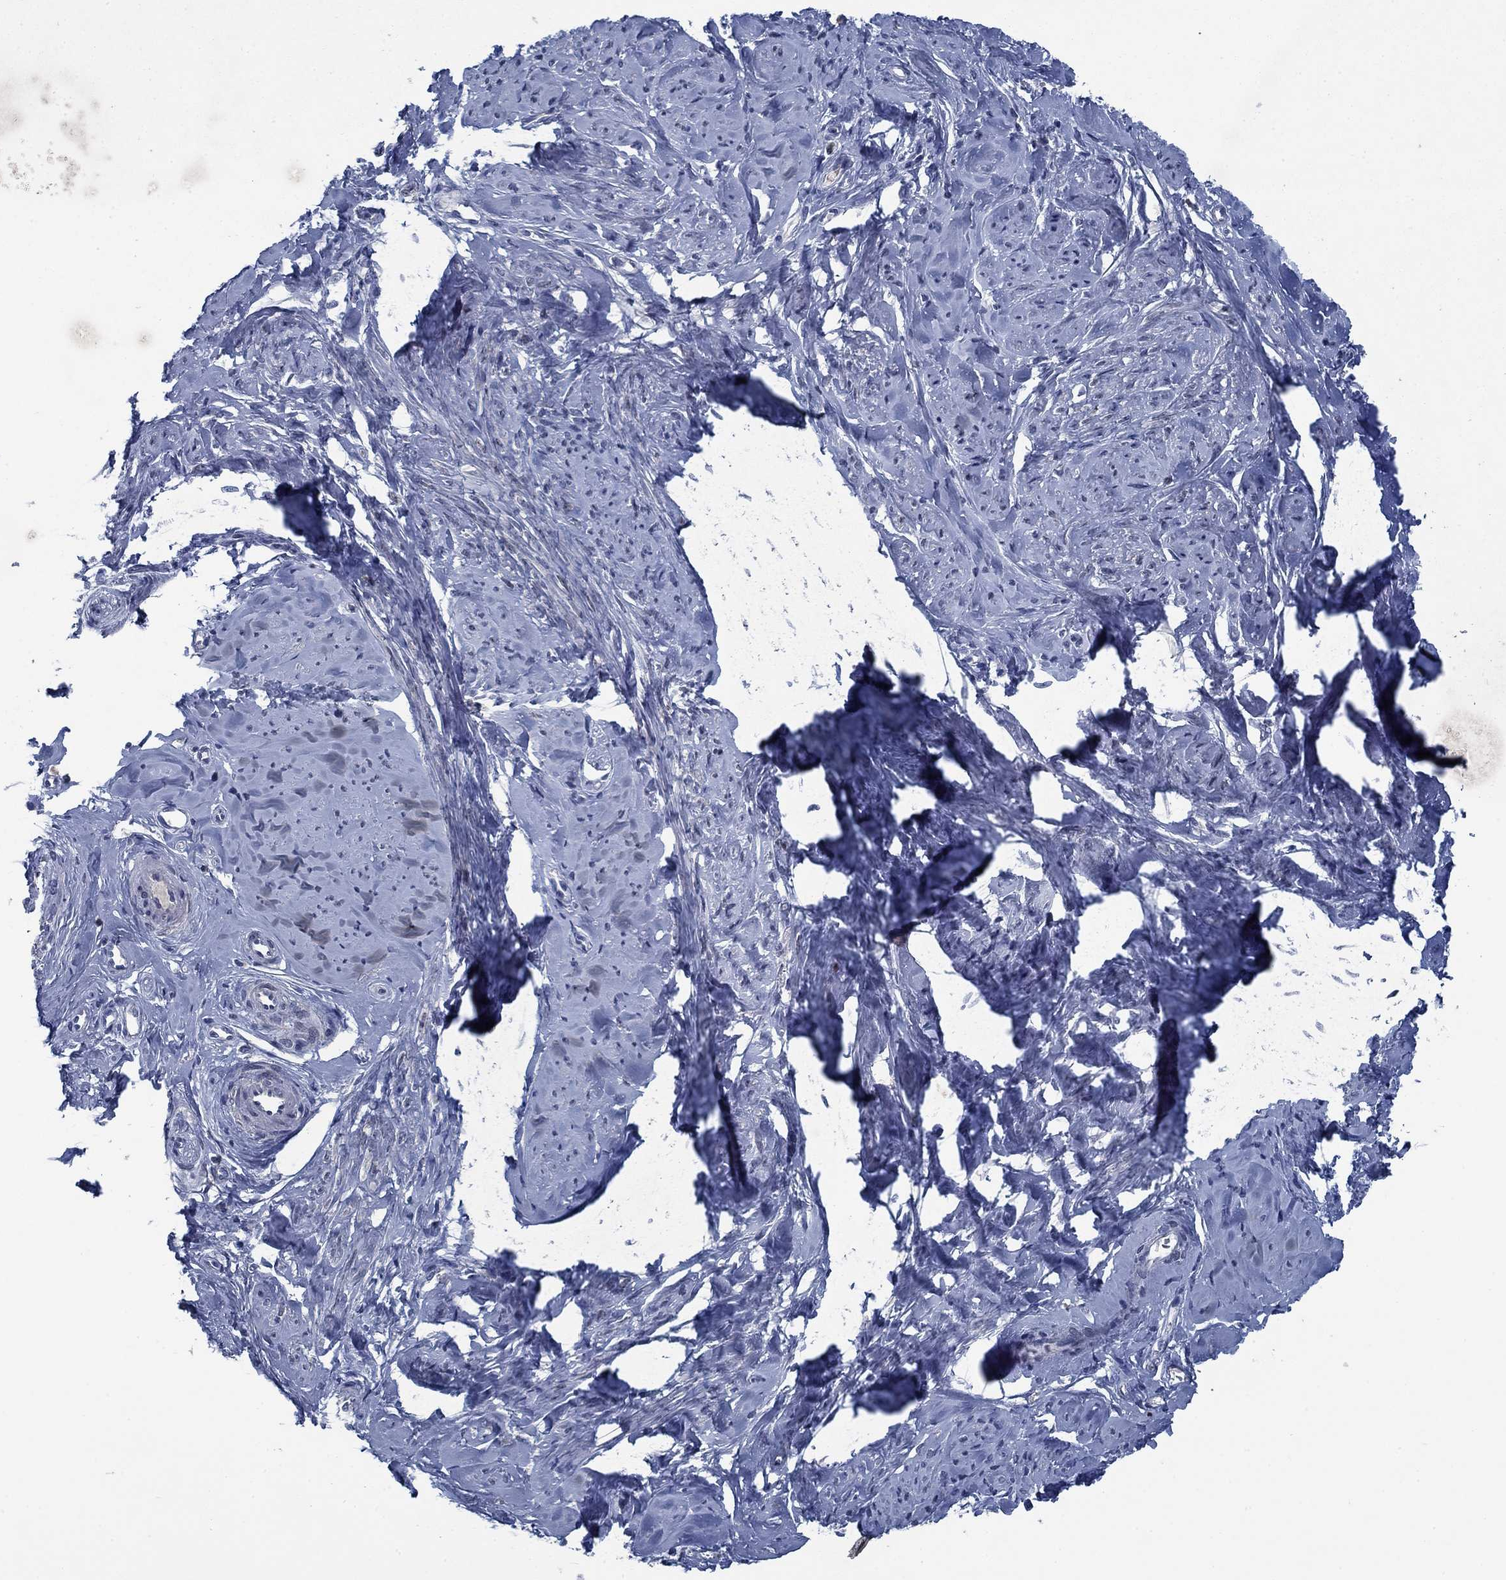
{"staining": {"intensity": "negative", "quantity": "none", "location": "none"}, "tissue": "smooth muscle", "cell_type": "Smooth muscle cells", "image_type": "normal", "snomed": [{"axis": "morphology", "description": "Normal tissue, NOS"}, {"axis": "topography", "description": "Smooth muscle"}], "caption": "DAB (3,3'-diaminobenzidine) immunohistochemical staining of benign human smooth muscle demonstrates no significant positivity in smooth muscle cells.", "gene": "PNMA8A", "patient": {"sex": "female", "age": 48}}